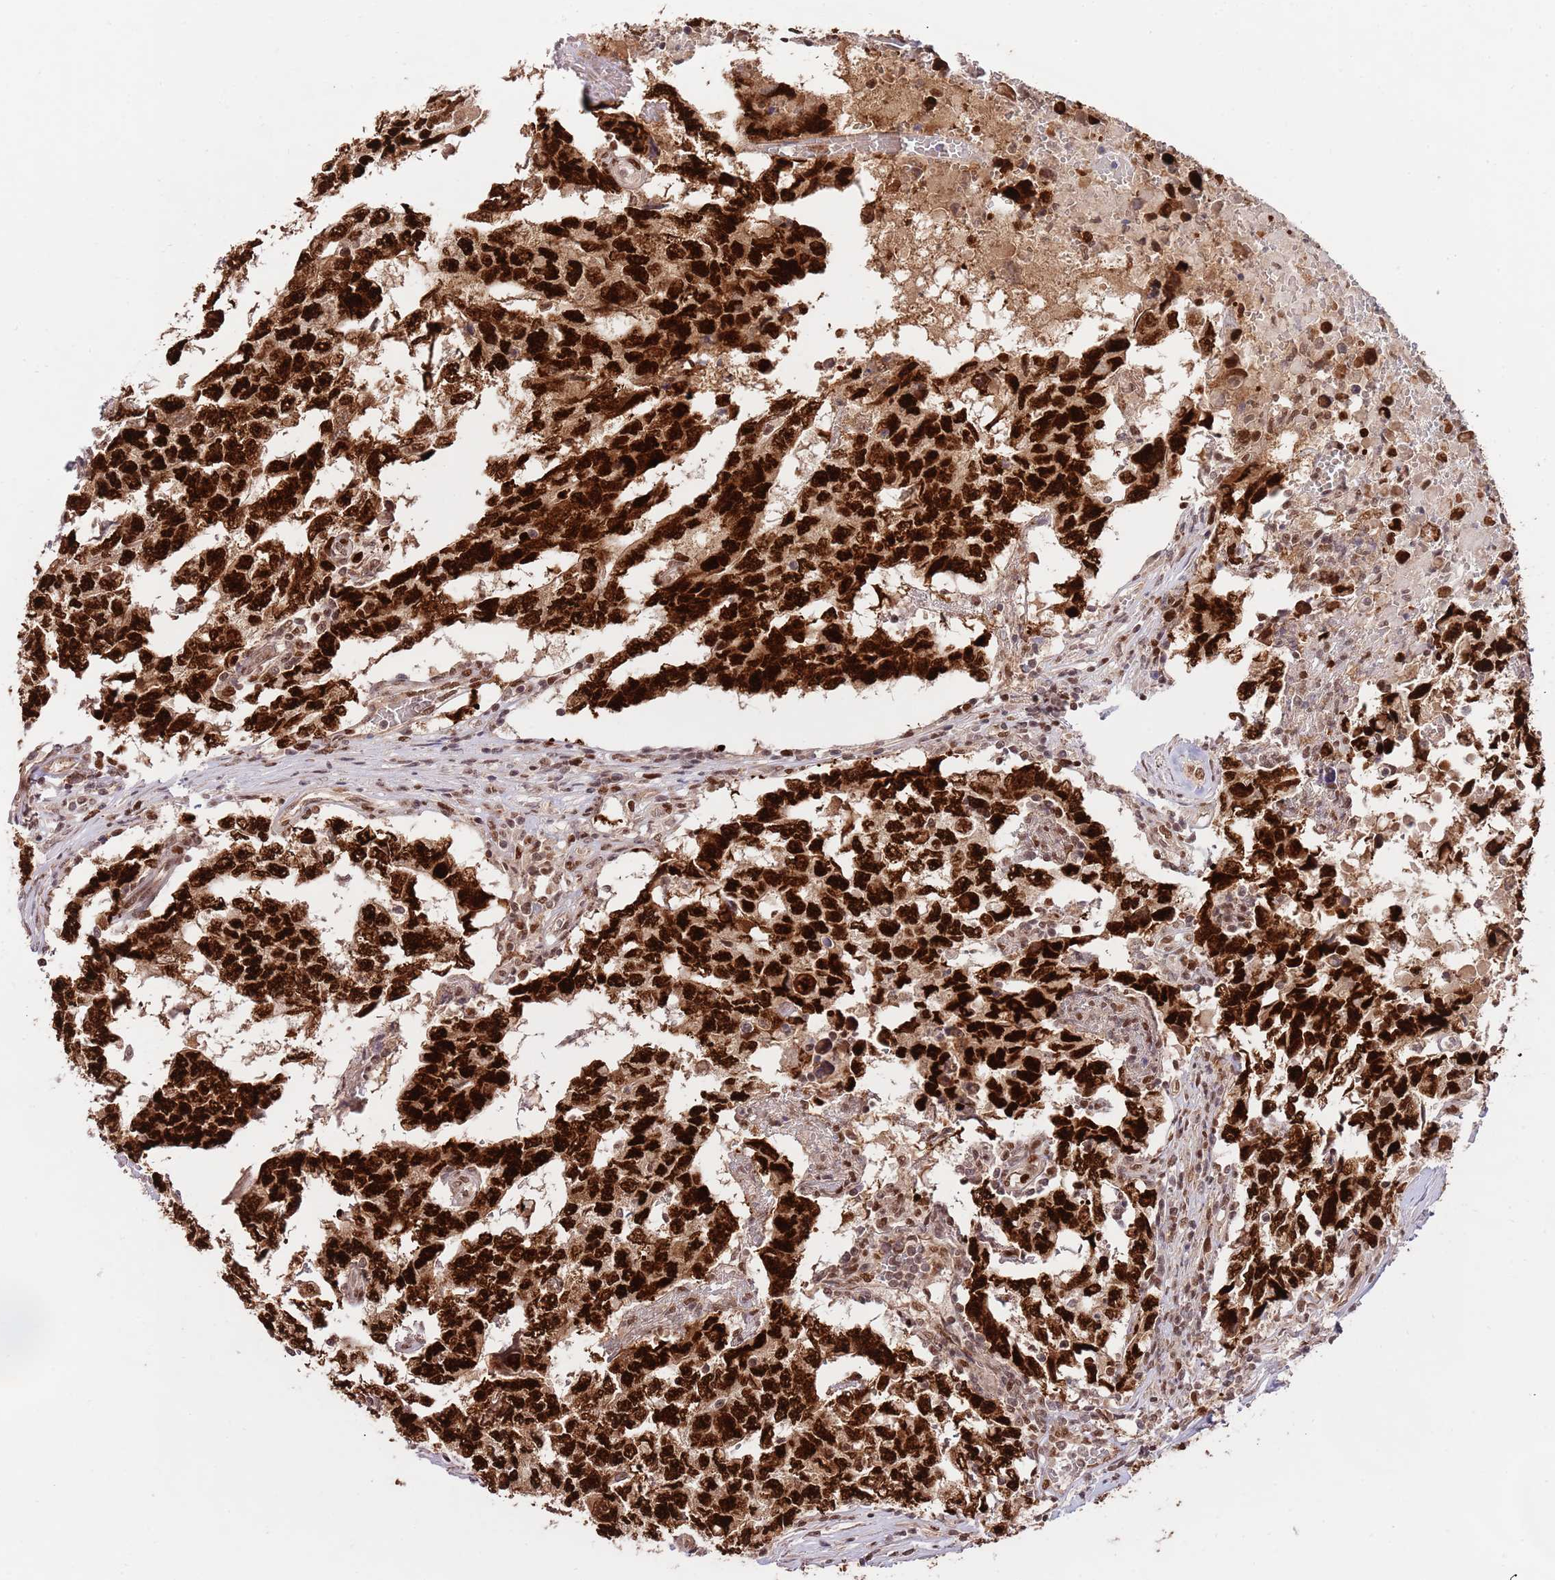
{"staining": {"intensity": "strong", "quantity": ">75%", "location": "nuclear"}, "tissue": "testis cancer", "cell_type": "Tumor cells", "image_type": "cancer", "snomed": [{"axis": "morphology", "description": "Carcinoma, Embryonal, NOS"}, {"axis": "topography", "description": "Testis"}], "caption": "This photomicrograph shows immunohistochemistry (IHC) staining of human testis cancer, with high strong nuclear positivity in about >75% of tumor cells.", "gene": "RIF1", "patient": {"sex": "male", "age": 25}}